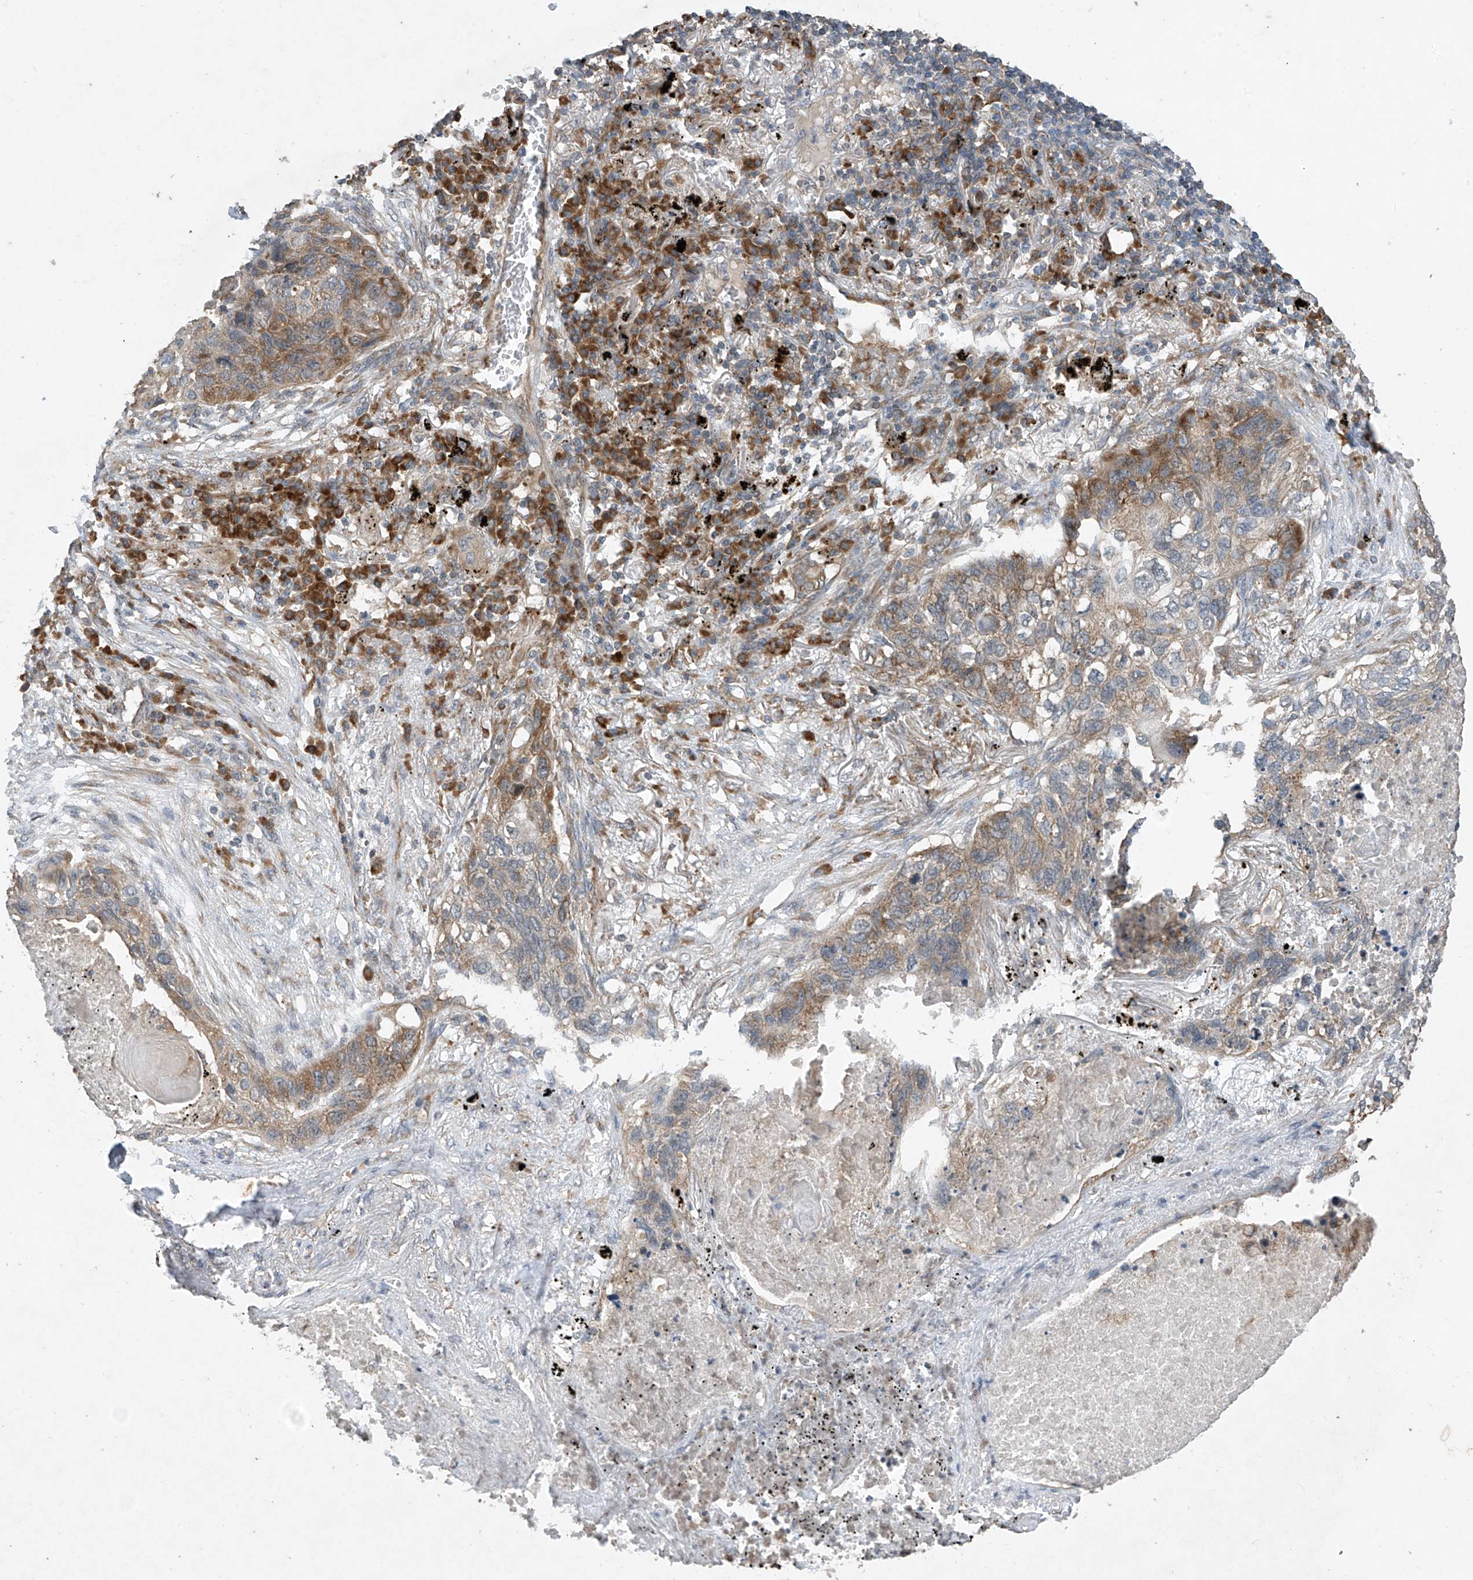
{"staining": {"intensity": "moderate", "quantity": ">75%", "location": "cytoplasmic/membranous"}, "tissue": "lung cancer", "cell_type": "Tumor cells", "image_type": "cancer", "snomed": [{"axis": "morphology", "description": "Squamous cell carcinoma, NOS"}, {"axis": "topography", "description": "Lung"}], "caption": "Immunohistochemistry (IHC) staining of lung squamous cell carcinoma, which demonstrates medium levels of moderate cytoplasmic/membranous staining in approximately >75% of tumor cells indicating moderate cytoplasmic/membranous protein expression. The staining was performed using DAB (brown) for protein detection and nuclei were counterstained in hematoxylin (blue).", "gene": "RPL34", "patient": {"sex": "female", "age": 63}}